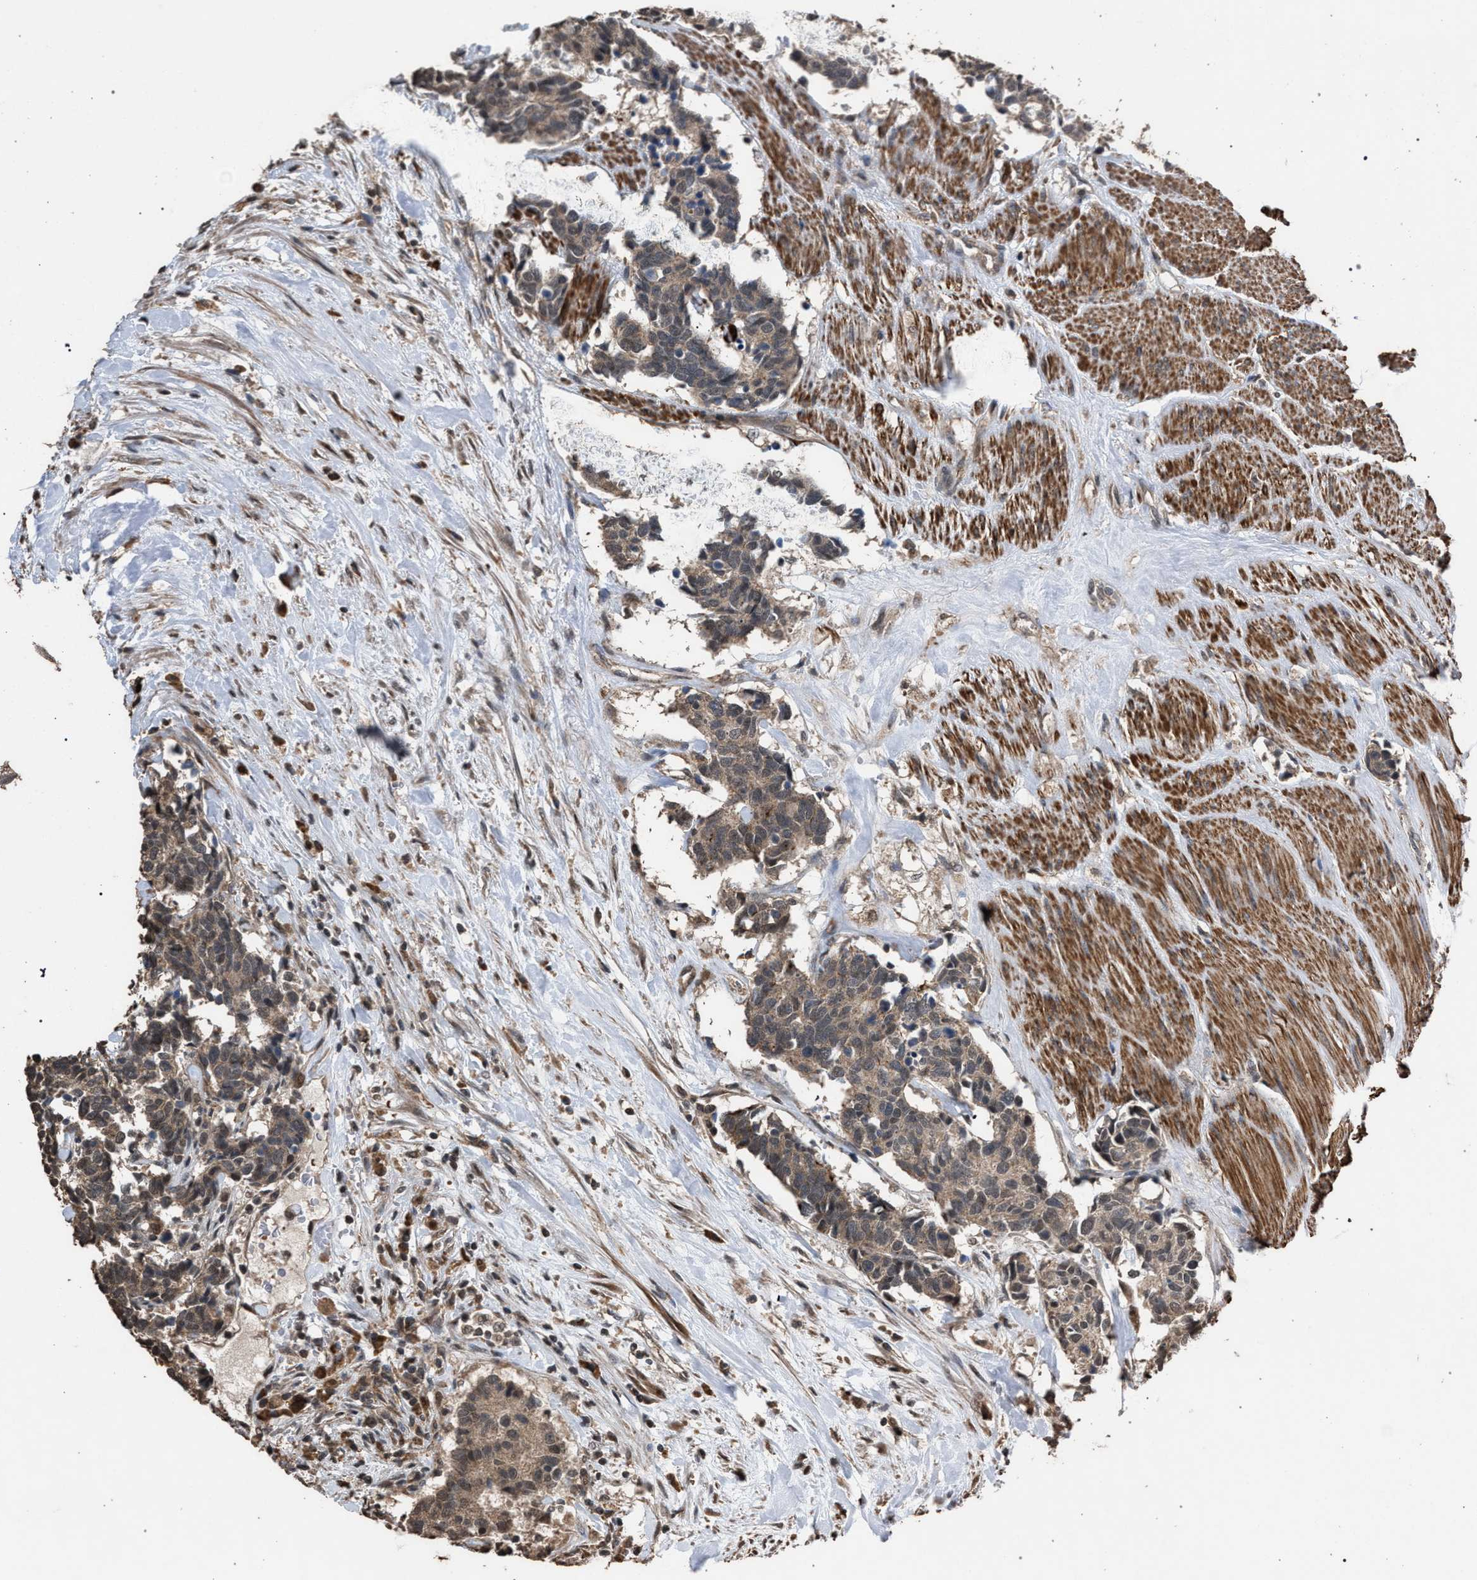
{"staining": {"intensity": "weak", "quantity": ">75%", "location": "cytoplasmic/membranous"}, "tissue": "carcinoid", "cell_type": "Tumor cells", "image_type": "cancer", "snomed": [{"axis": "morphology", "description": "Carcinoma, NOS"}, {"axis": "morphology", "description": "Carcinoid, malignant, NOS"}, {"axis": "topography", "description": "Urinary bladder"}], "caption": "Human carcinoid (malignant) stained with a protein marker reveals weak staining in tumor cells.", "gene": "NAA35", "patient": {"sex": "male", "age": 57}}